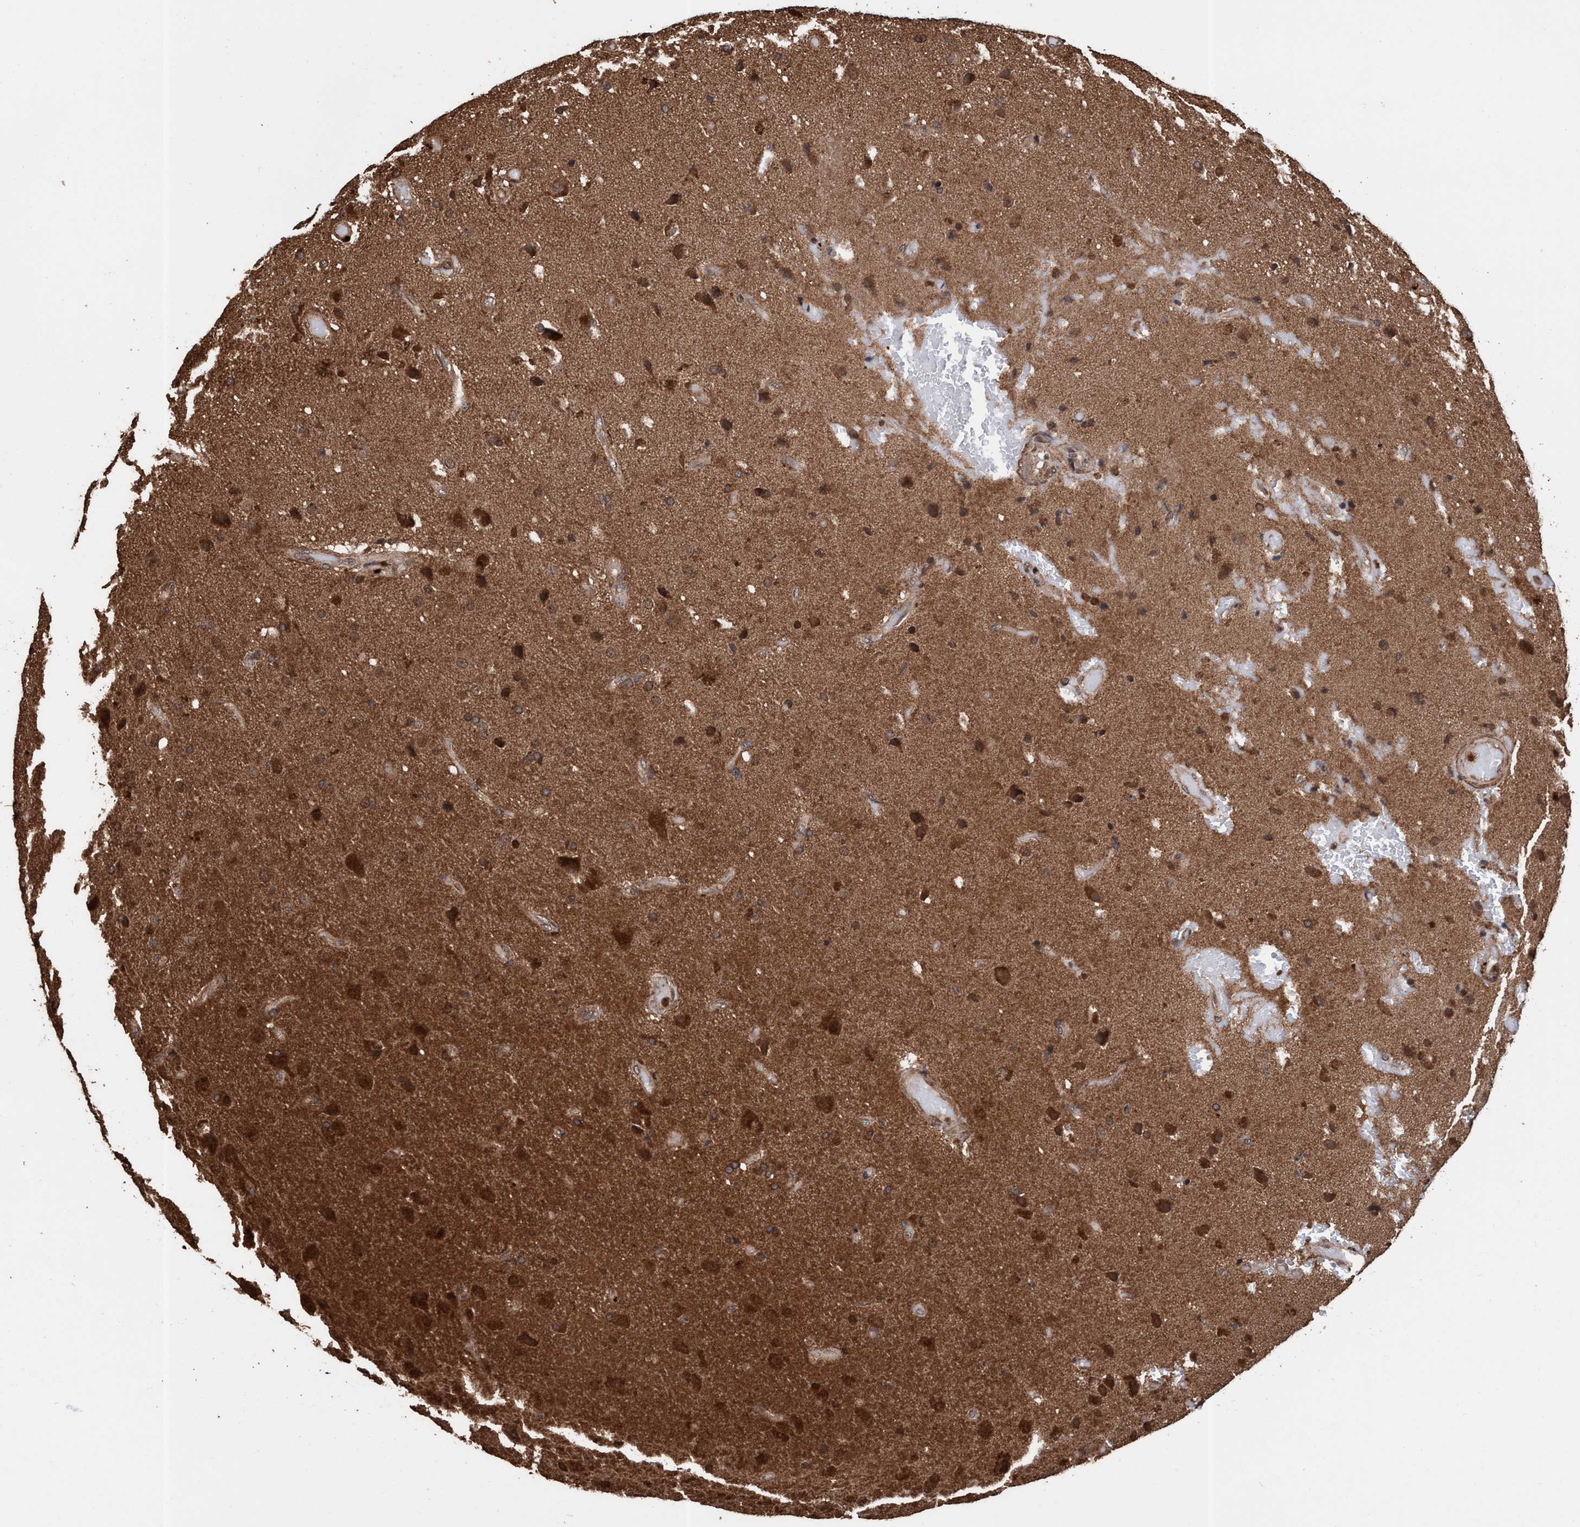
{"staining": {"intensity": "strong", "quantity": "25%-75%", "location": "cytoplasmic/membranous"}, "tissue": "glioma", "cell_type": "Tumor cells", "image_type": "cancer", "snomed": [{"axis": "morphology", "description": "Normal tissue, NOS"}, {"axis": "morphology", "description": "Glioma, malignant, High grade"}, {"axis": "topography", "description": "Cerebral cortex"}], "caption": "DAB immunohistochemical staining of human malignant glioma (high-grade) exhibits strong cytoplasmic/membranous protein staining in about 25%-75% of tumor cells.", "gene": "TRPC7", "patient": {"sex": "male", "age": 77}}